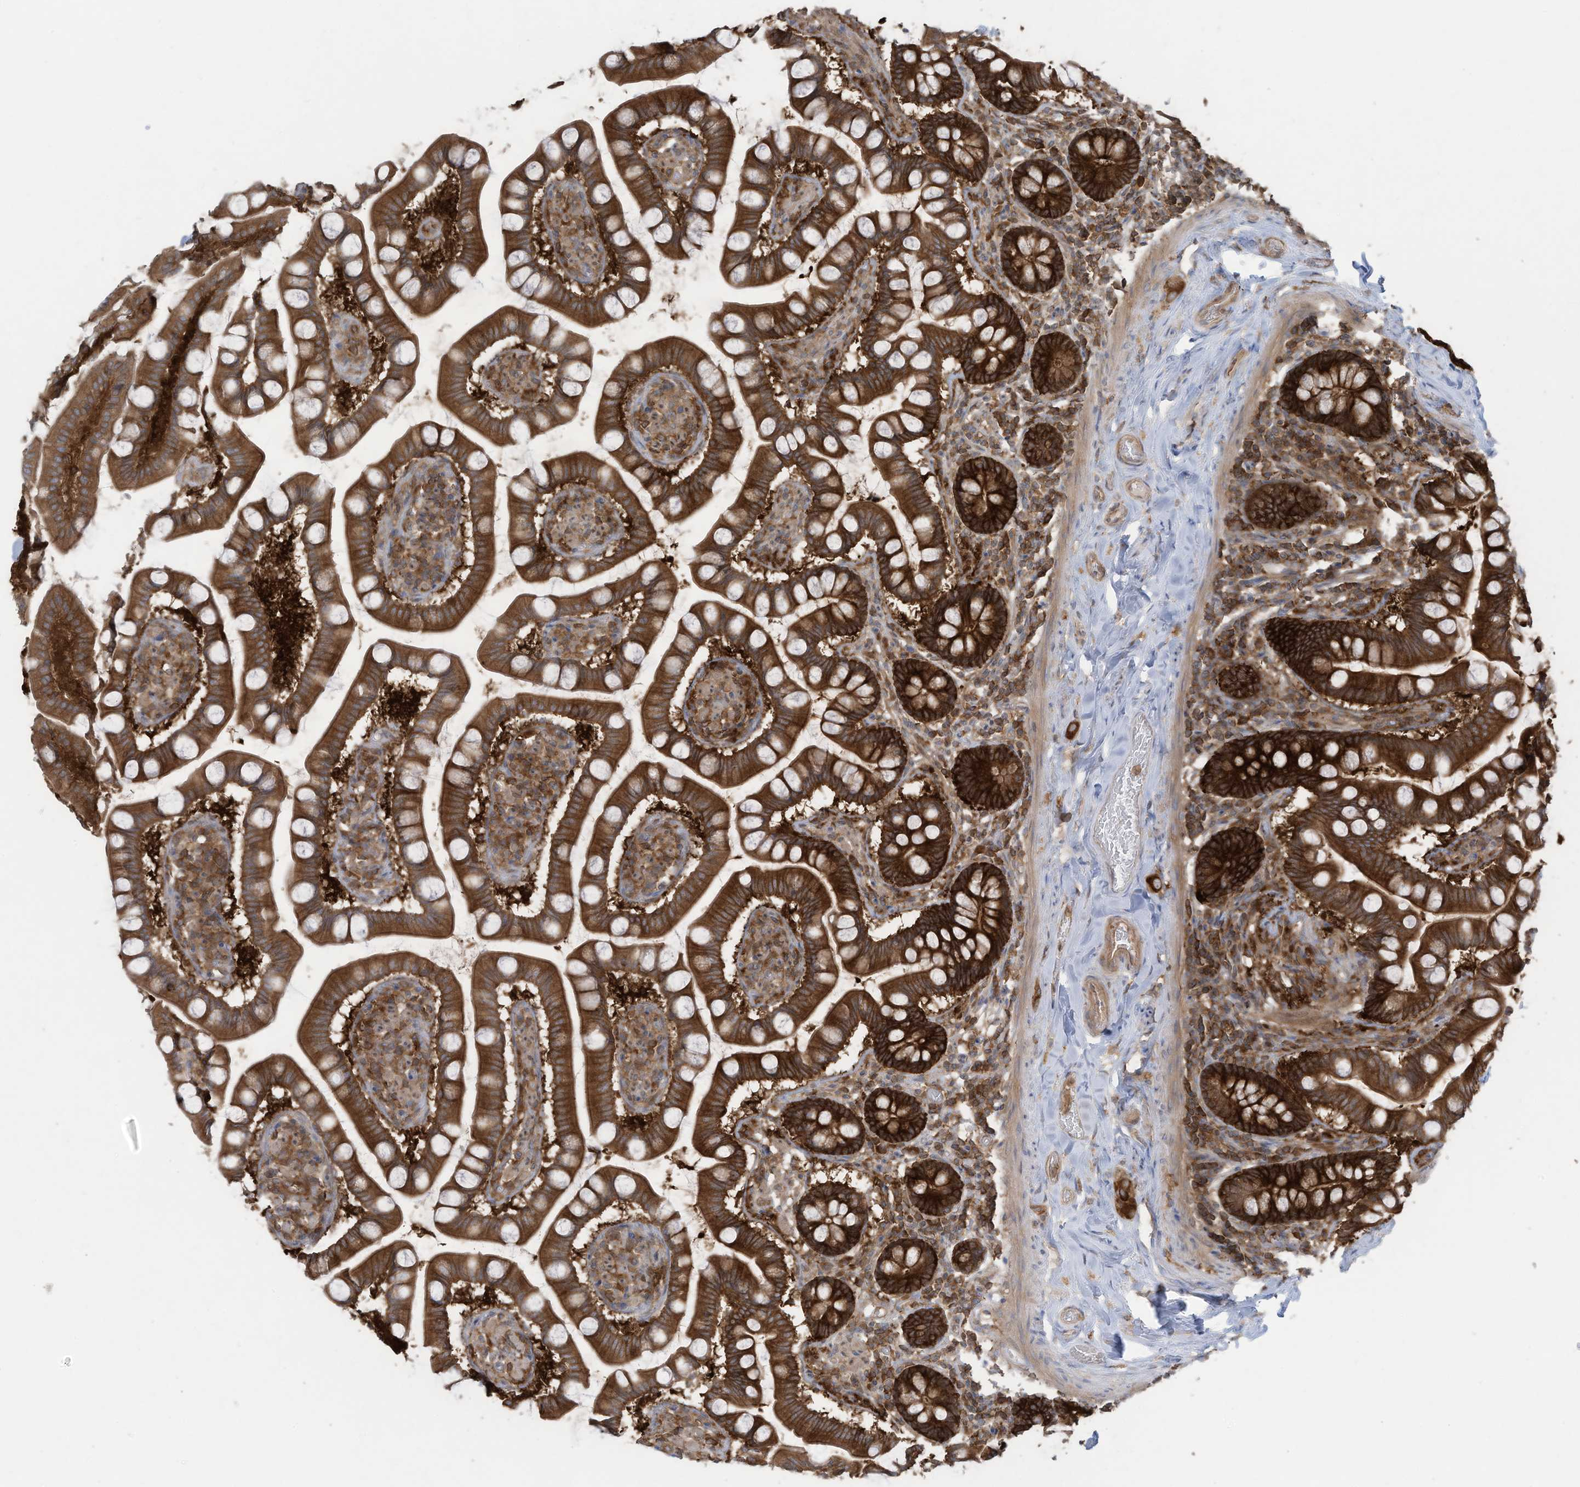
{"staining": {"intensity": "strong", "quantity": ">75%", "location": "cytoplasmic/membranous"}, "tissue": "small intestine", "cell_type": "Glandular cells", "image_type": "normal", "snomed": [{"axis": "morphology", "description": "Normal tissue, NOS"}, {"axis": "topography", "description": "Small intestine"}], "caption": "Immunohistochemistry staining of unremarkable small intestine, which displays high levels of strong cytoplasmic/membranous expression in approximately >75% of glandular cells indicating strong cytoplasmic/membranous protein positivity. The staining was performed using DAB (brown) for protein detection and nuclei were counterstained in hematoxylin (blue).", "gene": "OLA1", "patient": {"sex": "male", "age": 41}}